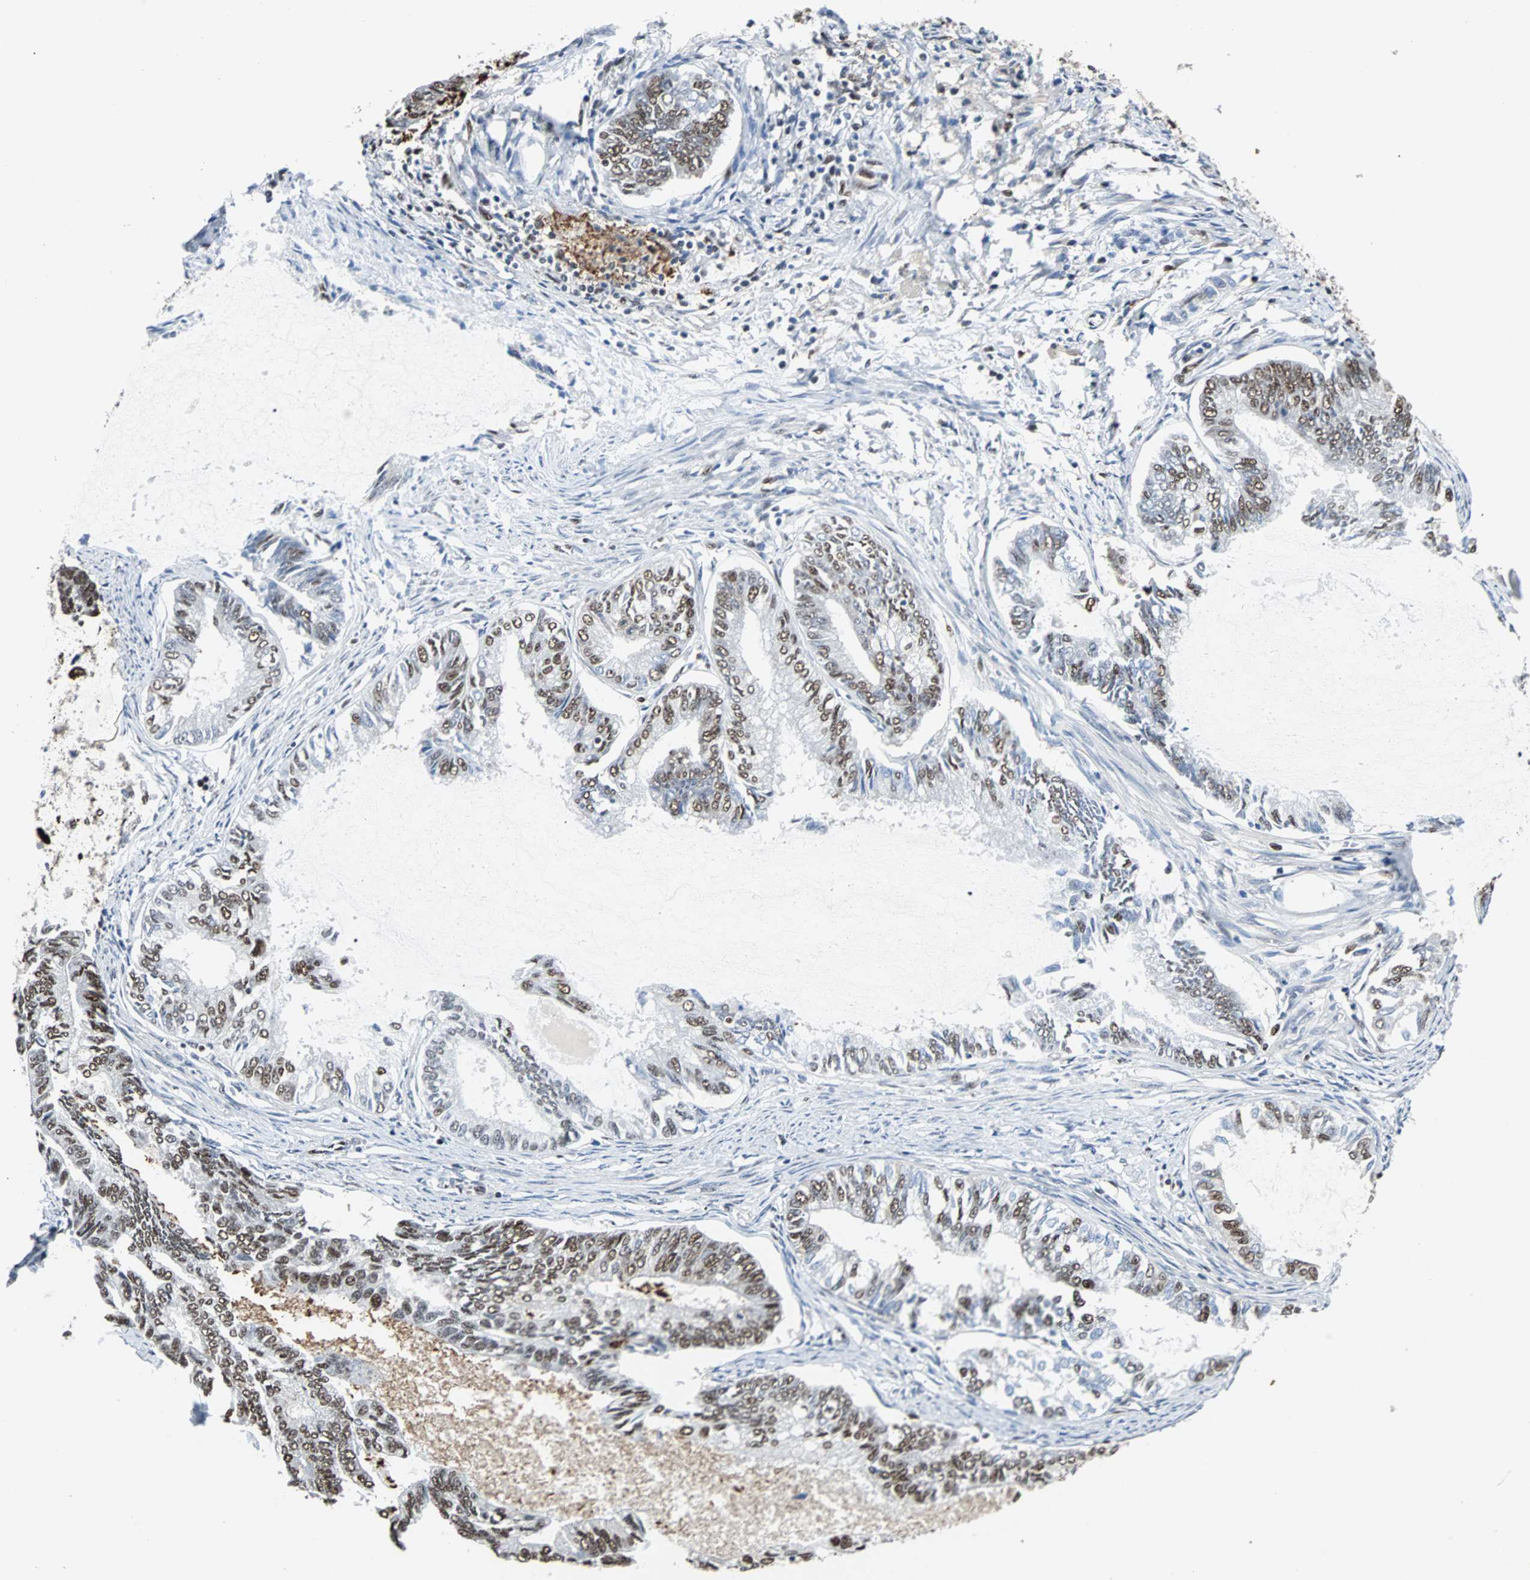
{"staining": {"intensity": "moderate", "quantity": "25%-75%", "location": "nuclear"}, "tissue": "endometrial cancer", "cell_type": "Tumor cells", "image_type": "cancer", "snomed": [{"axis": "morphology", "description": "Adenocarcinoma, NOS"}, {"axis": "topography", "description": "Endometrium"}], "caption": "Protein analysis of endometrial cancer tissue exhibits moderate nuclear positivity in approximately 25%-75% of tumor cells. The staining is performed using DAB brown chromogen to label protein expression. The nuclei are counter-stained blue using hematoxylin.", "gene": "XRCC4", "patient": {"sex": "female", "age": 86}}